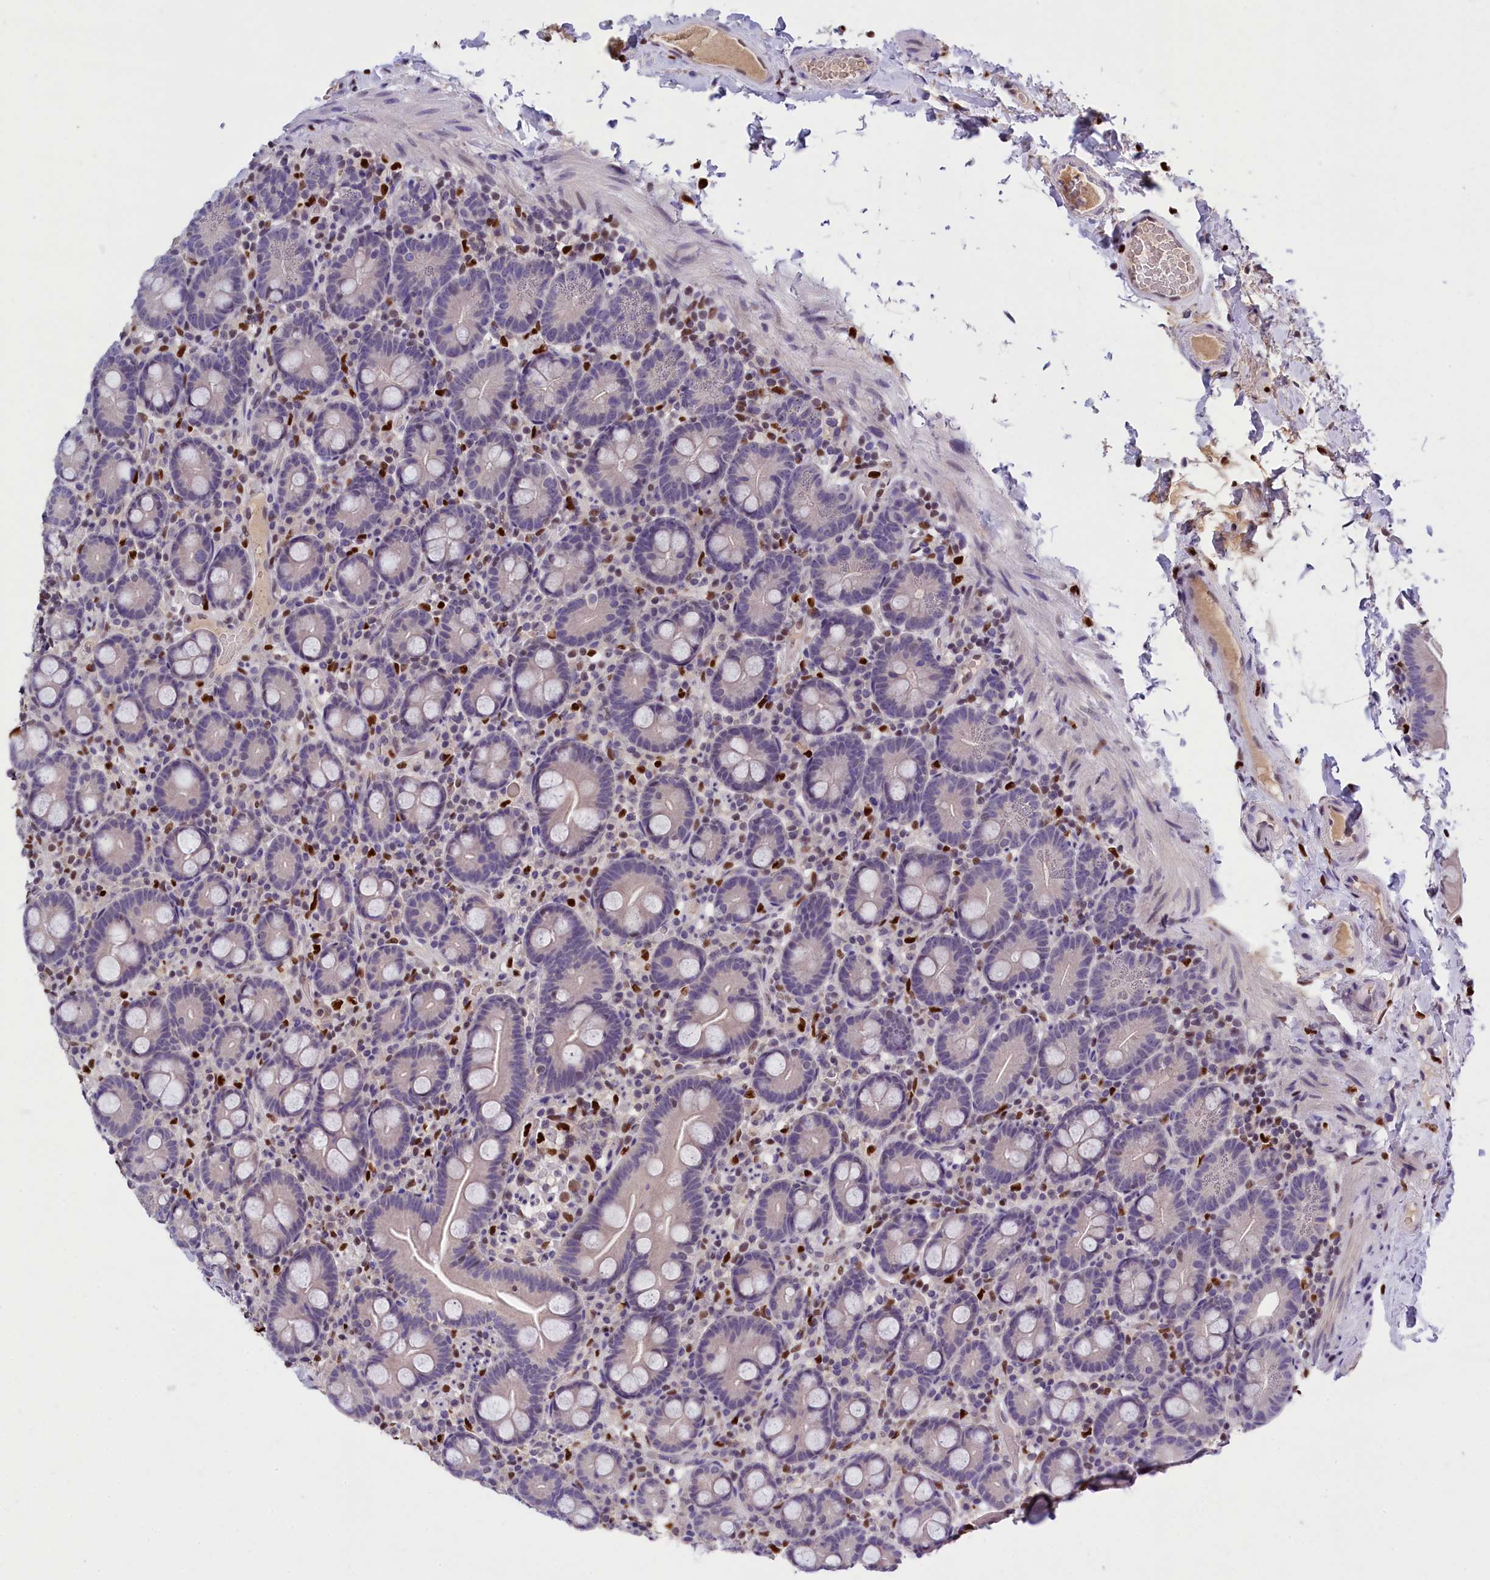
{"staining": {"intensity": "negative", "quantity": "none", "location": "none"}, "tissue": "small intestine", "cell_type": "Glandular cells", "image_type": "normal", "snomed": [{"axis": "morphology", "description": "Normal tissue, NOS"}, {"axis": "topography", "description": "Small intestine"}], "caption": "Small intestine stained for a protein using immunohistochemistry (IHC) demonstrates no staining glandular cells.", "gene": "BTBD9", "patient": {"sex": "female", "age": 68}}